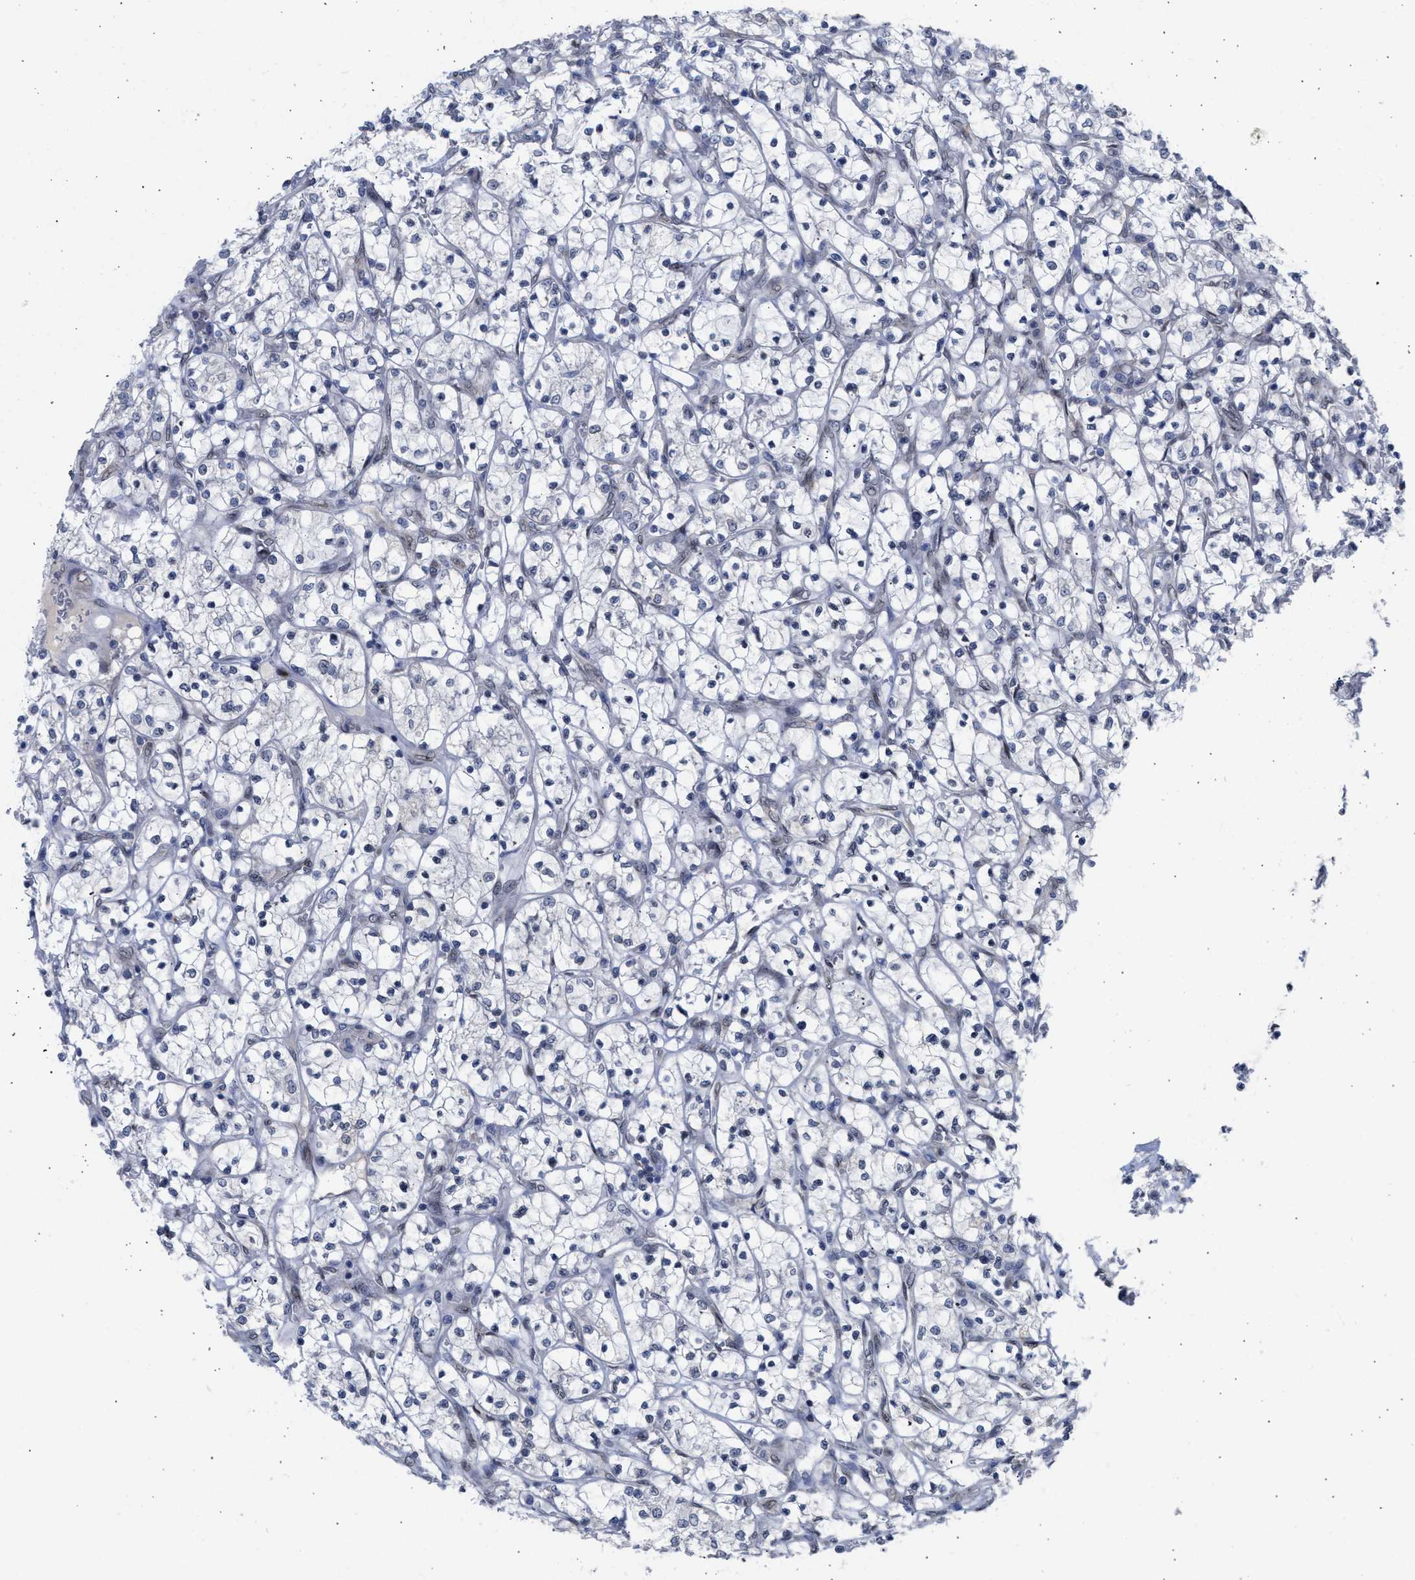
{"staining": {"intensity": "negative", "quantity": "none", "location": "none"}, "tissue": "renal cancer", "cell_type": "Tumor cells", "image_type": "cancer", "snomed": [{"axis": "morphology", "description": "Adenocarcinoma, NOS"}, {"axis": "topography", "description": "Kidney"}], "caption": "Immunohistochemistry image of neoplastic tissue: adenocarcinoma (renal) stained with DAB displays no significant protein staining in tumor cells.", "gene": "NUP35", "patient": {"sex": "female", "age": 69}}